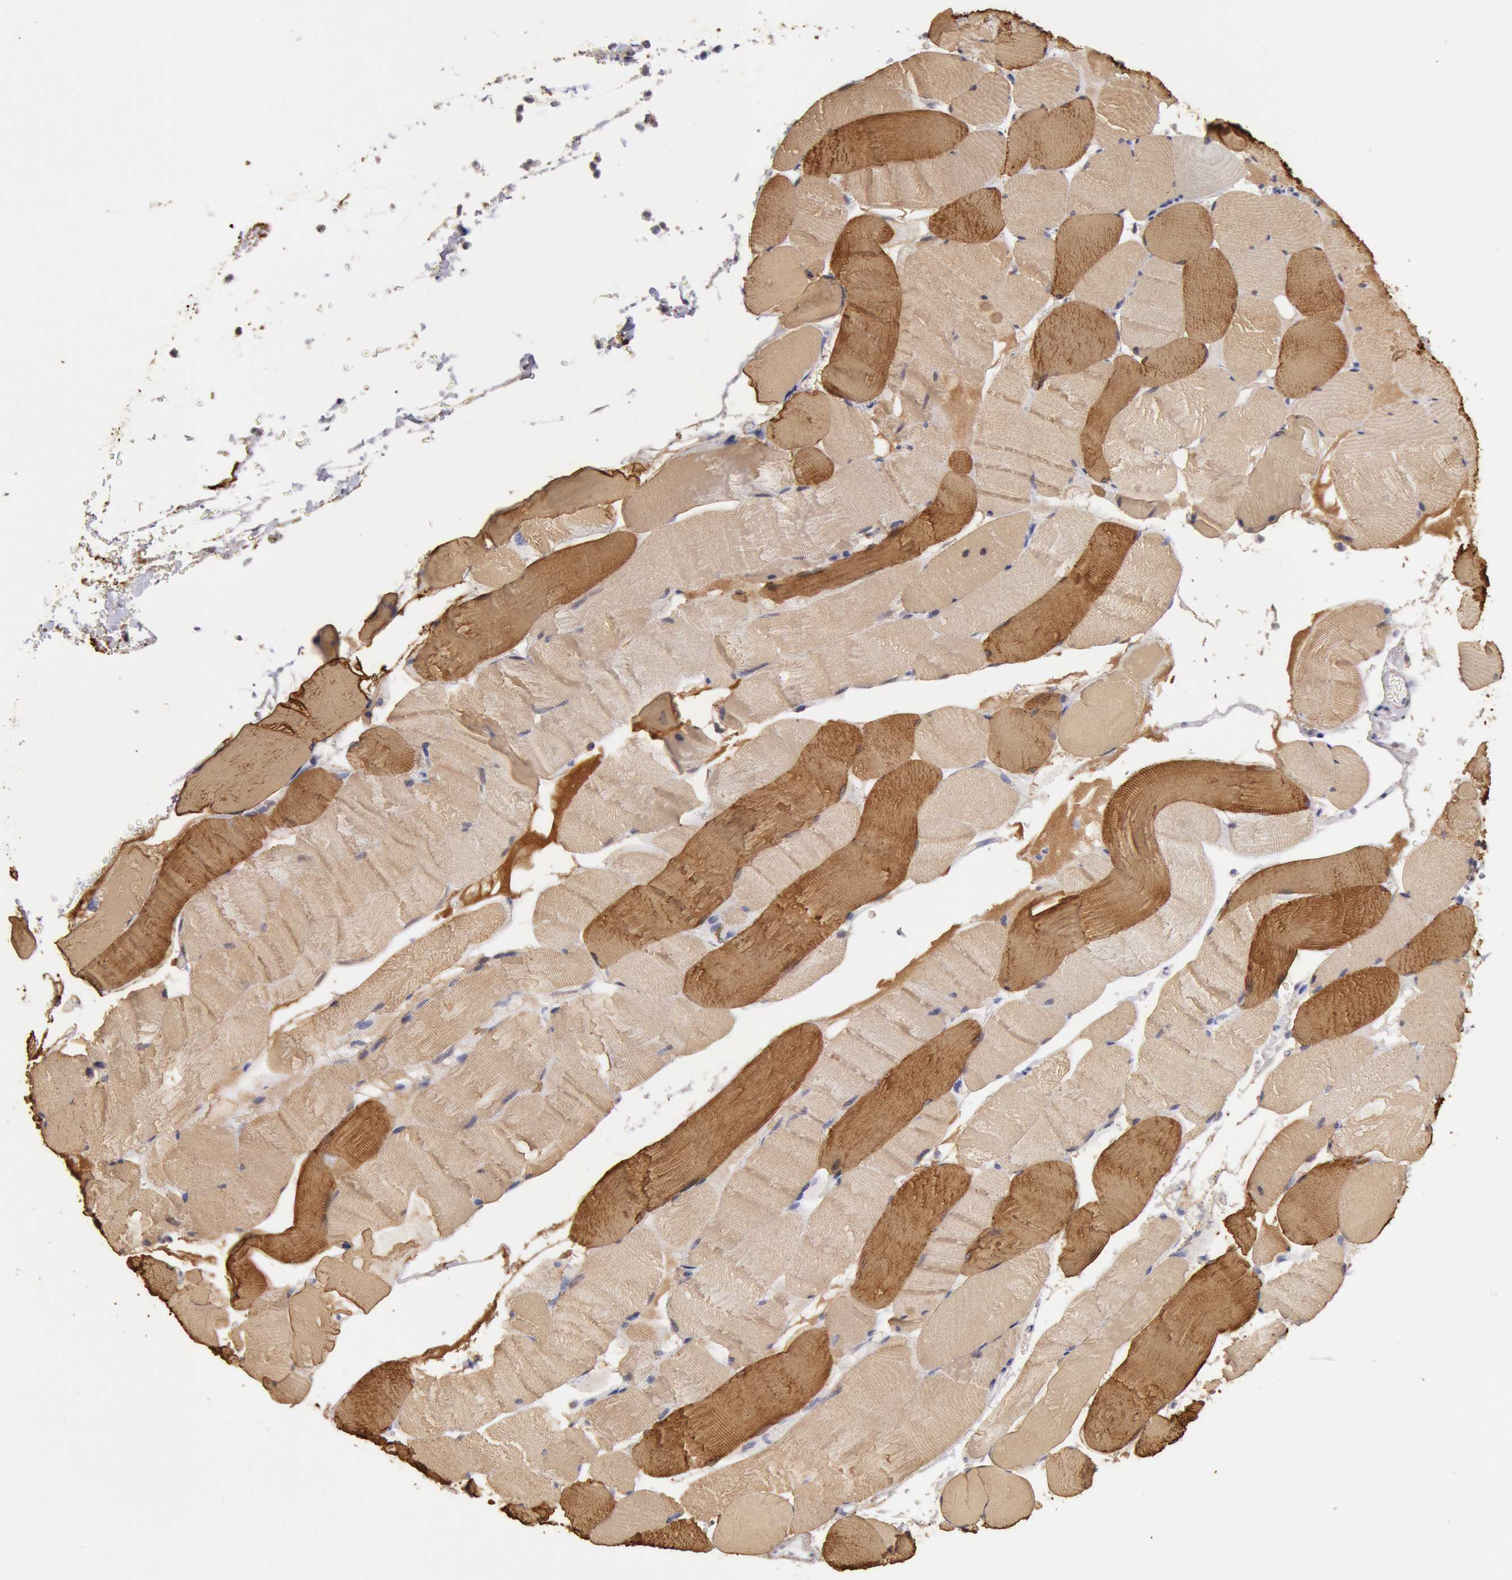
{"staining": {"intensity": "strong", "quantity": ">75%", "location": "cytoplasmic/membranous"}, "tissue": "skeletal muscle", "cell_type": "Myocytes", "image_type": "normal", "snomed": [{"axis": "morphology", "description": "Normal tissue, NOS"}, {"axis": "topography", "description": "Skeletal muscle"}], "caption": "About >75% of myocytes in benign skeletal muscle display strong cytoplasmic/membranous protein expression as visualized by brown immunohistochemical staining.", "gene": "MYH6", "patient": {"sex": "male", "age": 62}}